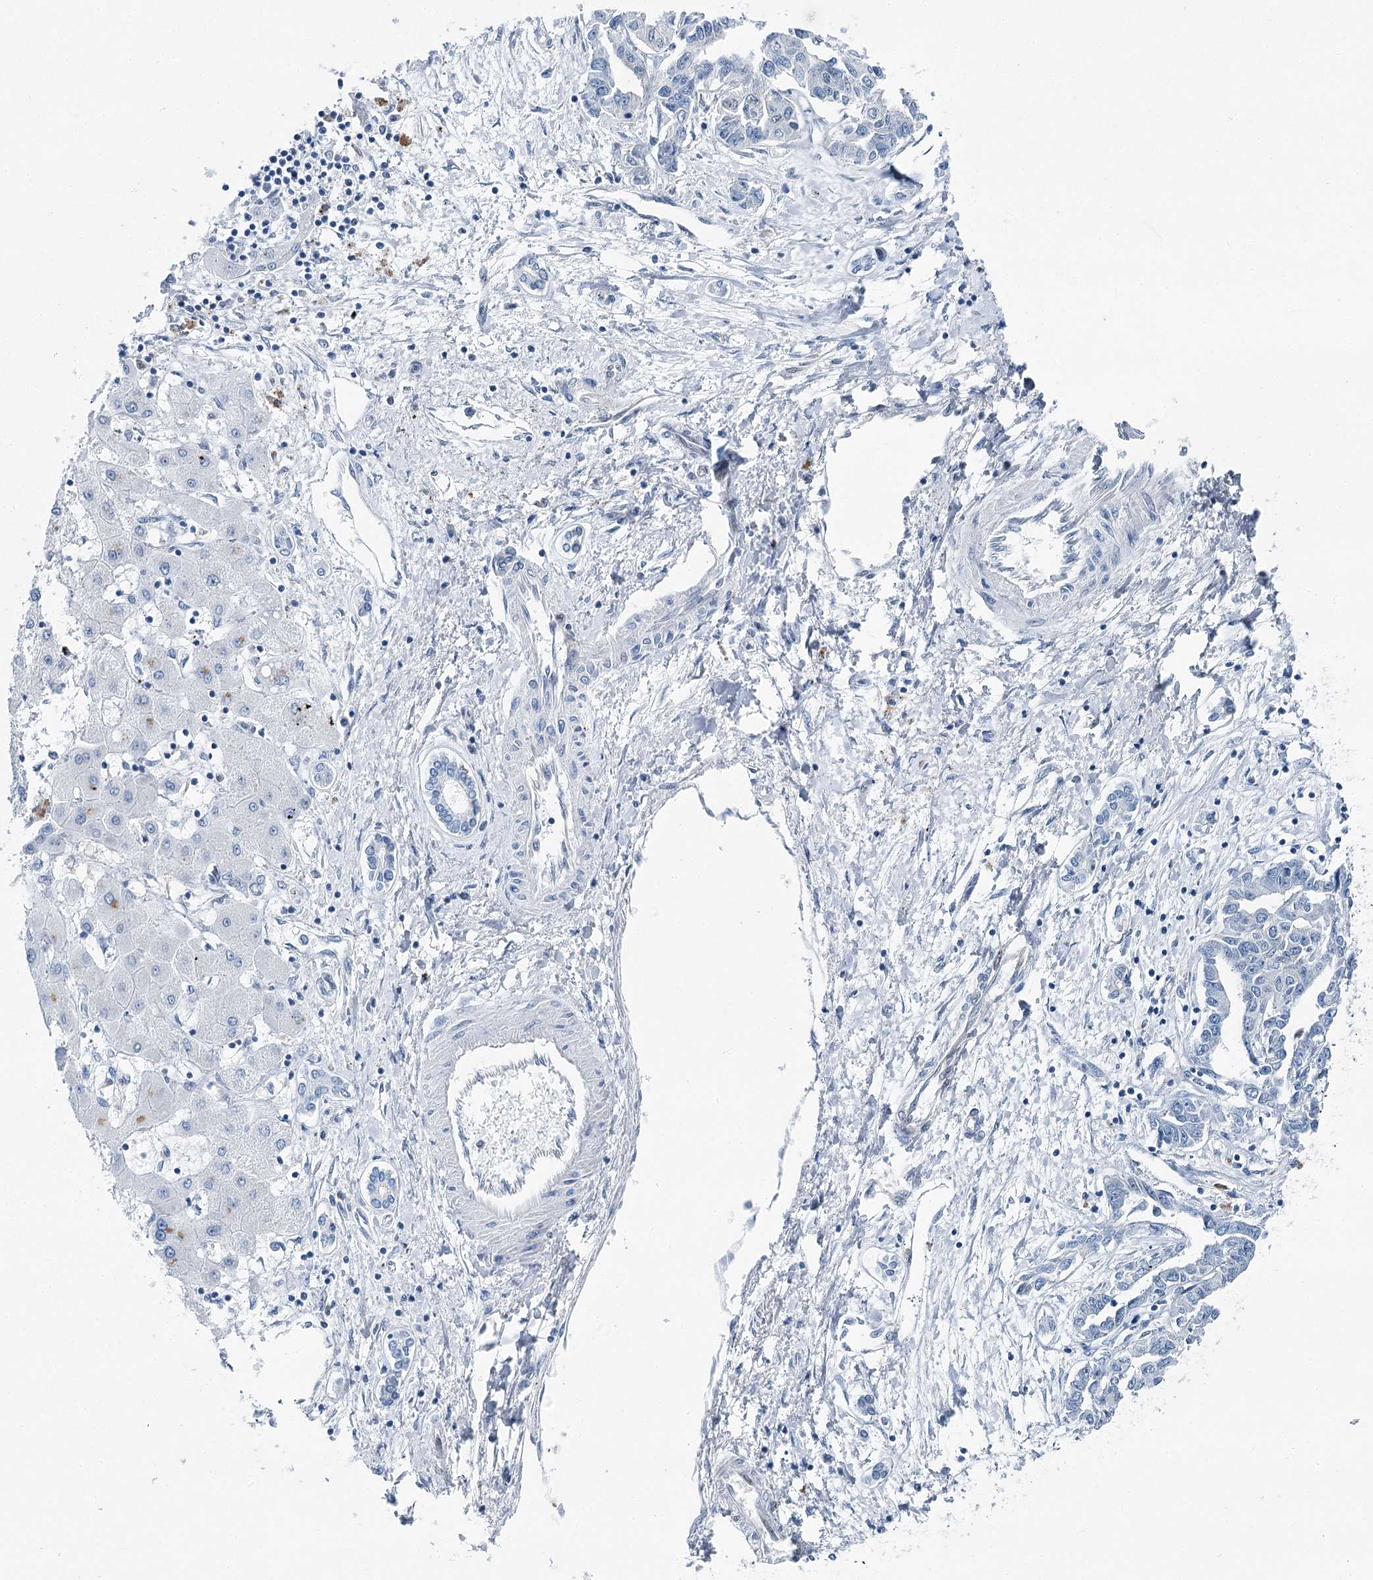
{"staining": {"intensity": "negative", "quantity": "none", "location": "none"}, "tissue": "liver cancer", "cell_type": "Tumor cells", "image_type": "cancer", "snomed": [{"axis": "morphology", "description": "Cholangiocarcinoma"}, {"axis": "topography", "description": "Liver"}], "caption": "Histopathology image shows no protein positivity in tumor cells of liver cancer tissue.", "gene": "HAT1", "patient": {"sex": "male", "age": 59}}